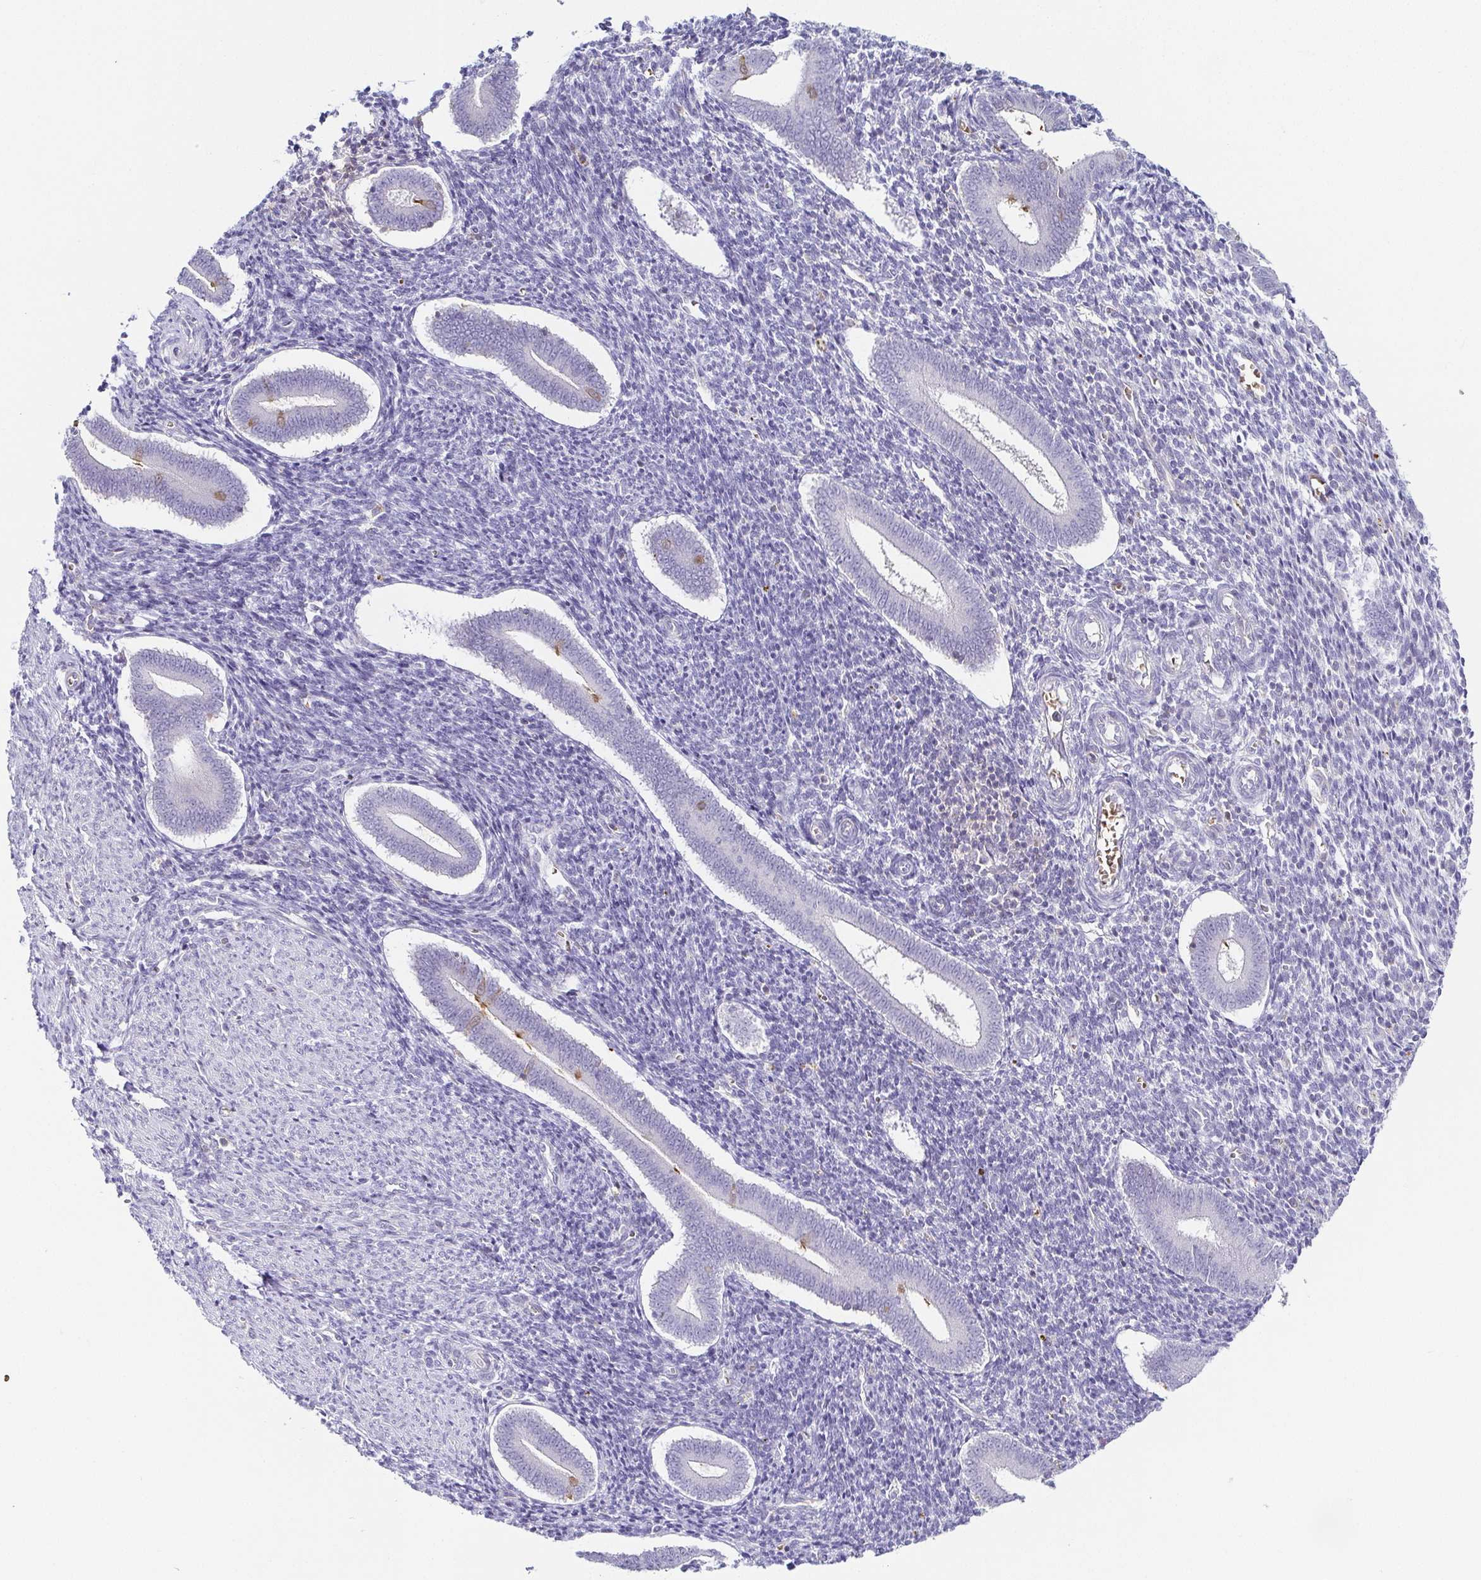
{"staining": {"intensity": "negative", "quantity": "none", "location": "none"}, "tissue": "endometrium", "cell_type": "Cells in endometrial stroma", "image_type": "normal", "snomed": [{"axis": "morphology", "description": "Normal tissue, NOS"}, {"axis": "topography", "description": "Endometrium"}], "caption": "IHC of benign human endometrium reveals no expression in cells in endometrial stroma.", "gene": "FAM162B", "patient": {"sex": "female", "age": 25}}